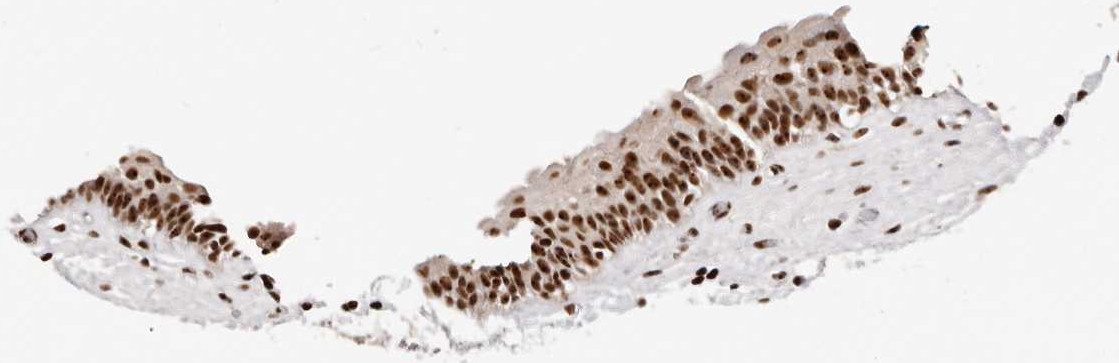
{"staining": {"intensity": "strong", "quantity": ">75%", "location": "nuclear"}, "tissue": "urinary bladder", "cell_type": "Urothelial cells", "image_type": "normal", "snomed": [{"axis": "morphology", "description": "Normal tissue, NOS"}, {"axis": "topography", "description": "Urinary bladder"}], "caption": "The micrograph reveals immunohistochemical staining of unremarkable urinary bladder. There is strong nuclear expression is seen in approximately >75% of urothelial cells.", "gene": "IQGAP3", "patient": {"sex": "male", "age": 83}}